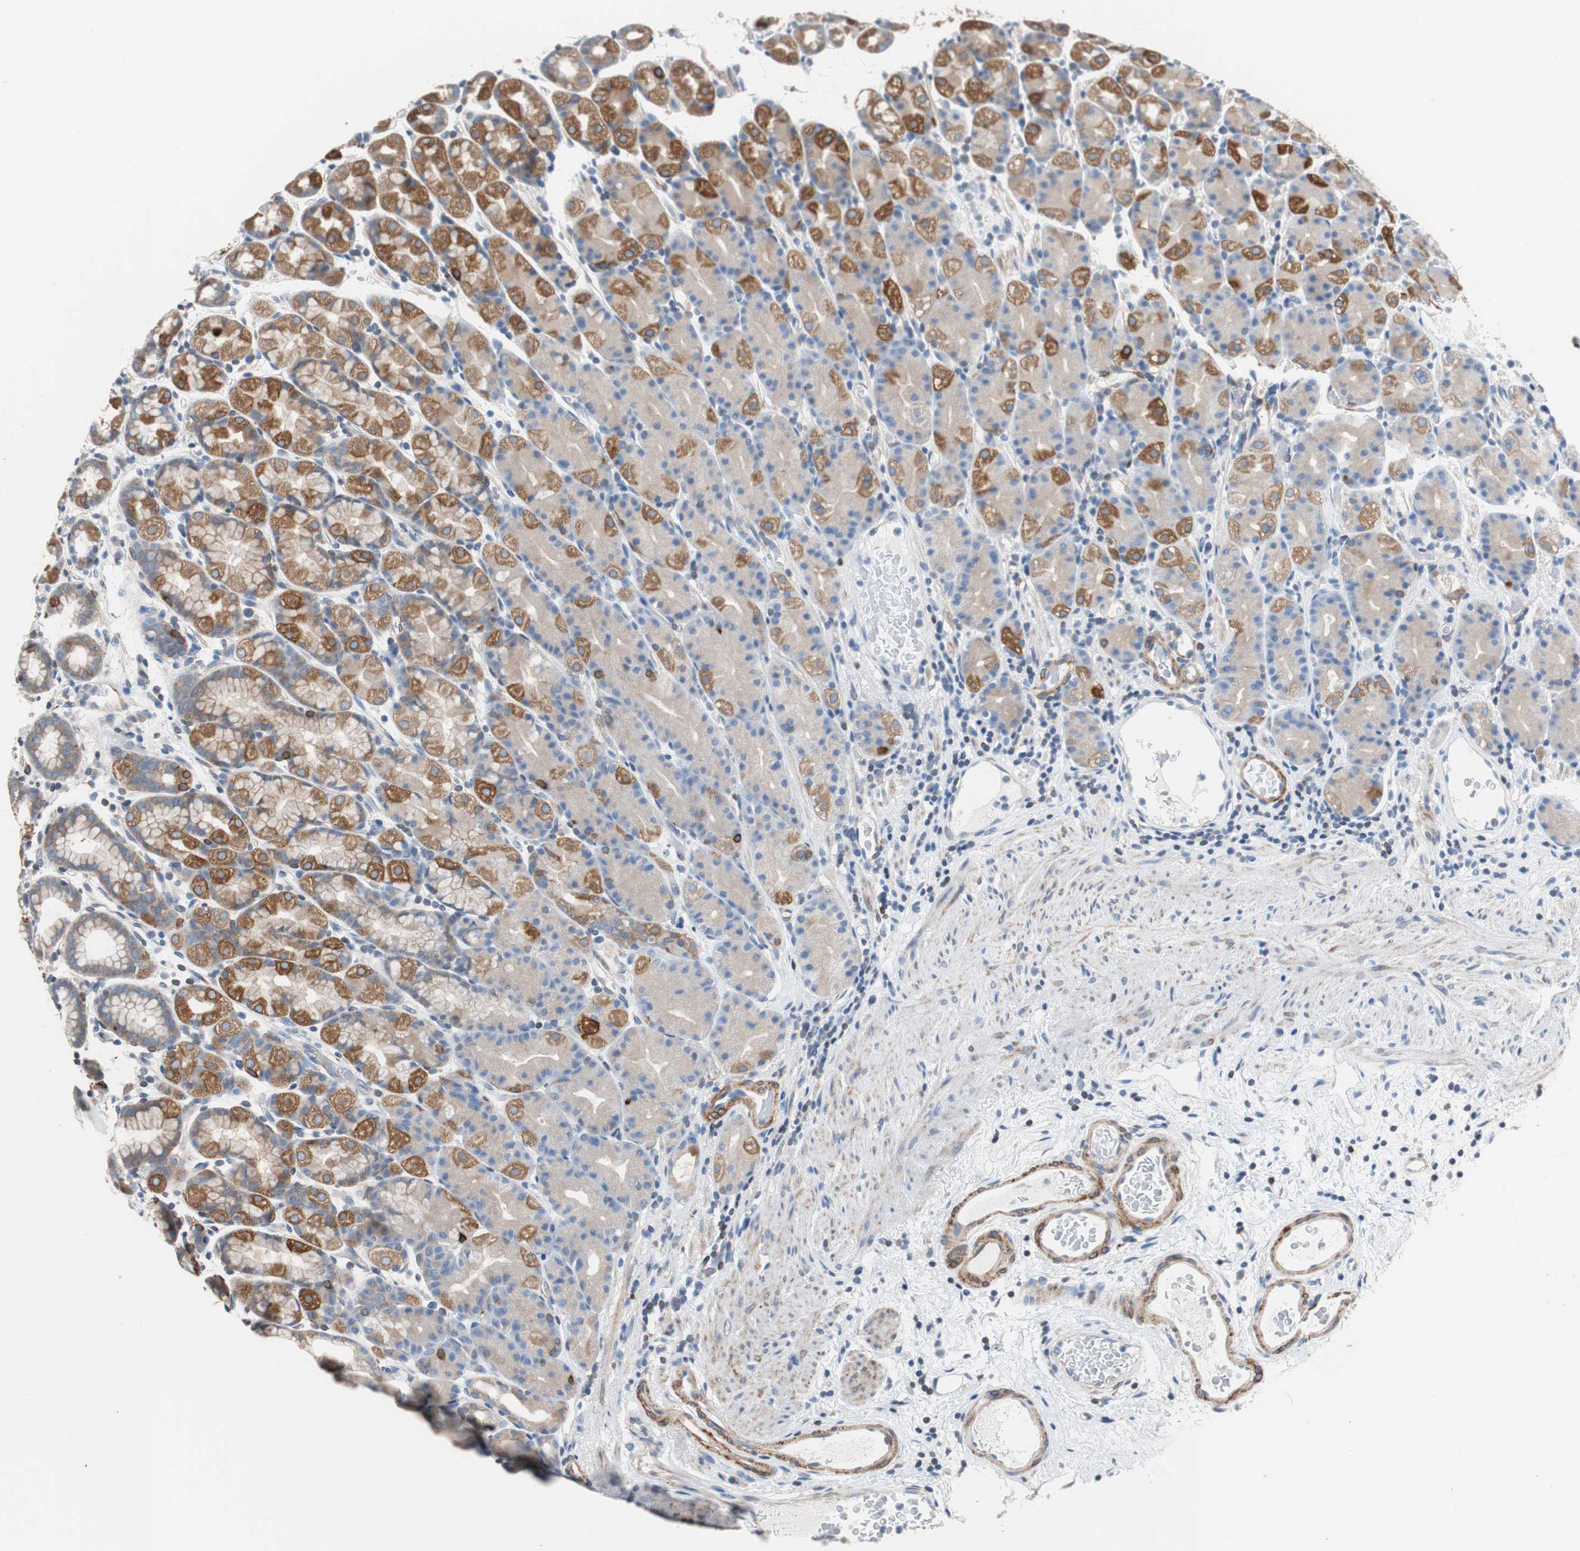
{"staining": {"intensity": "moderate", "quantity": "25%-75%", "location": "cytoplasmic/membranous"}, "tissue": "stomach", "cell_type": "Glandular cells", "image_type": "normal", "snomed": [{"axis": "morphology", "description": "Normal tissue, NOS"}, {"axis": "topography", "description": "Stomach, upper"}], "caption": "Protein staining demonstrates moderate cytoplasmic/membranous staining in approximately 25%-75% of glandular cells in normal stomach. The staining was performed using DAB (3,3'-diaminobenzidine), with brown indicating positive protein expression. Nuclei are stained blue with hematoxylin.", "gene": "PBXIP1", "patient": {"sex": "male", "age": 68}}